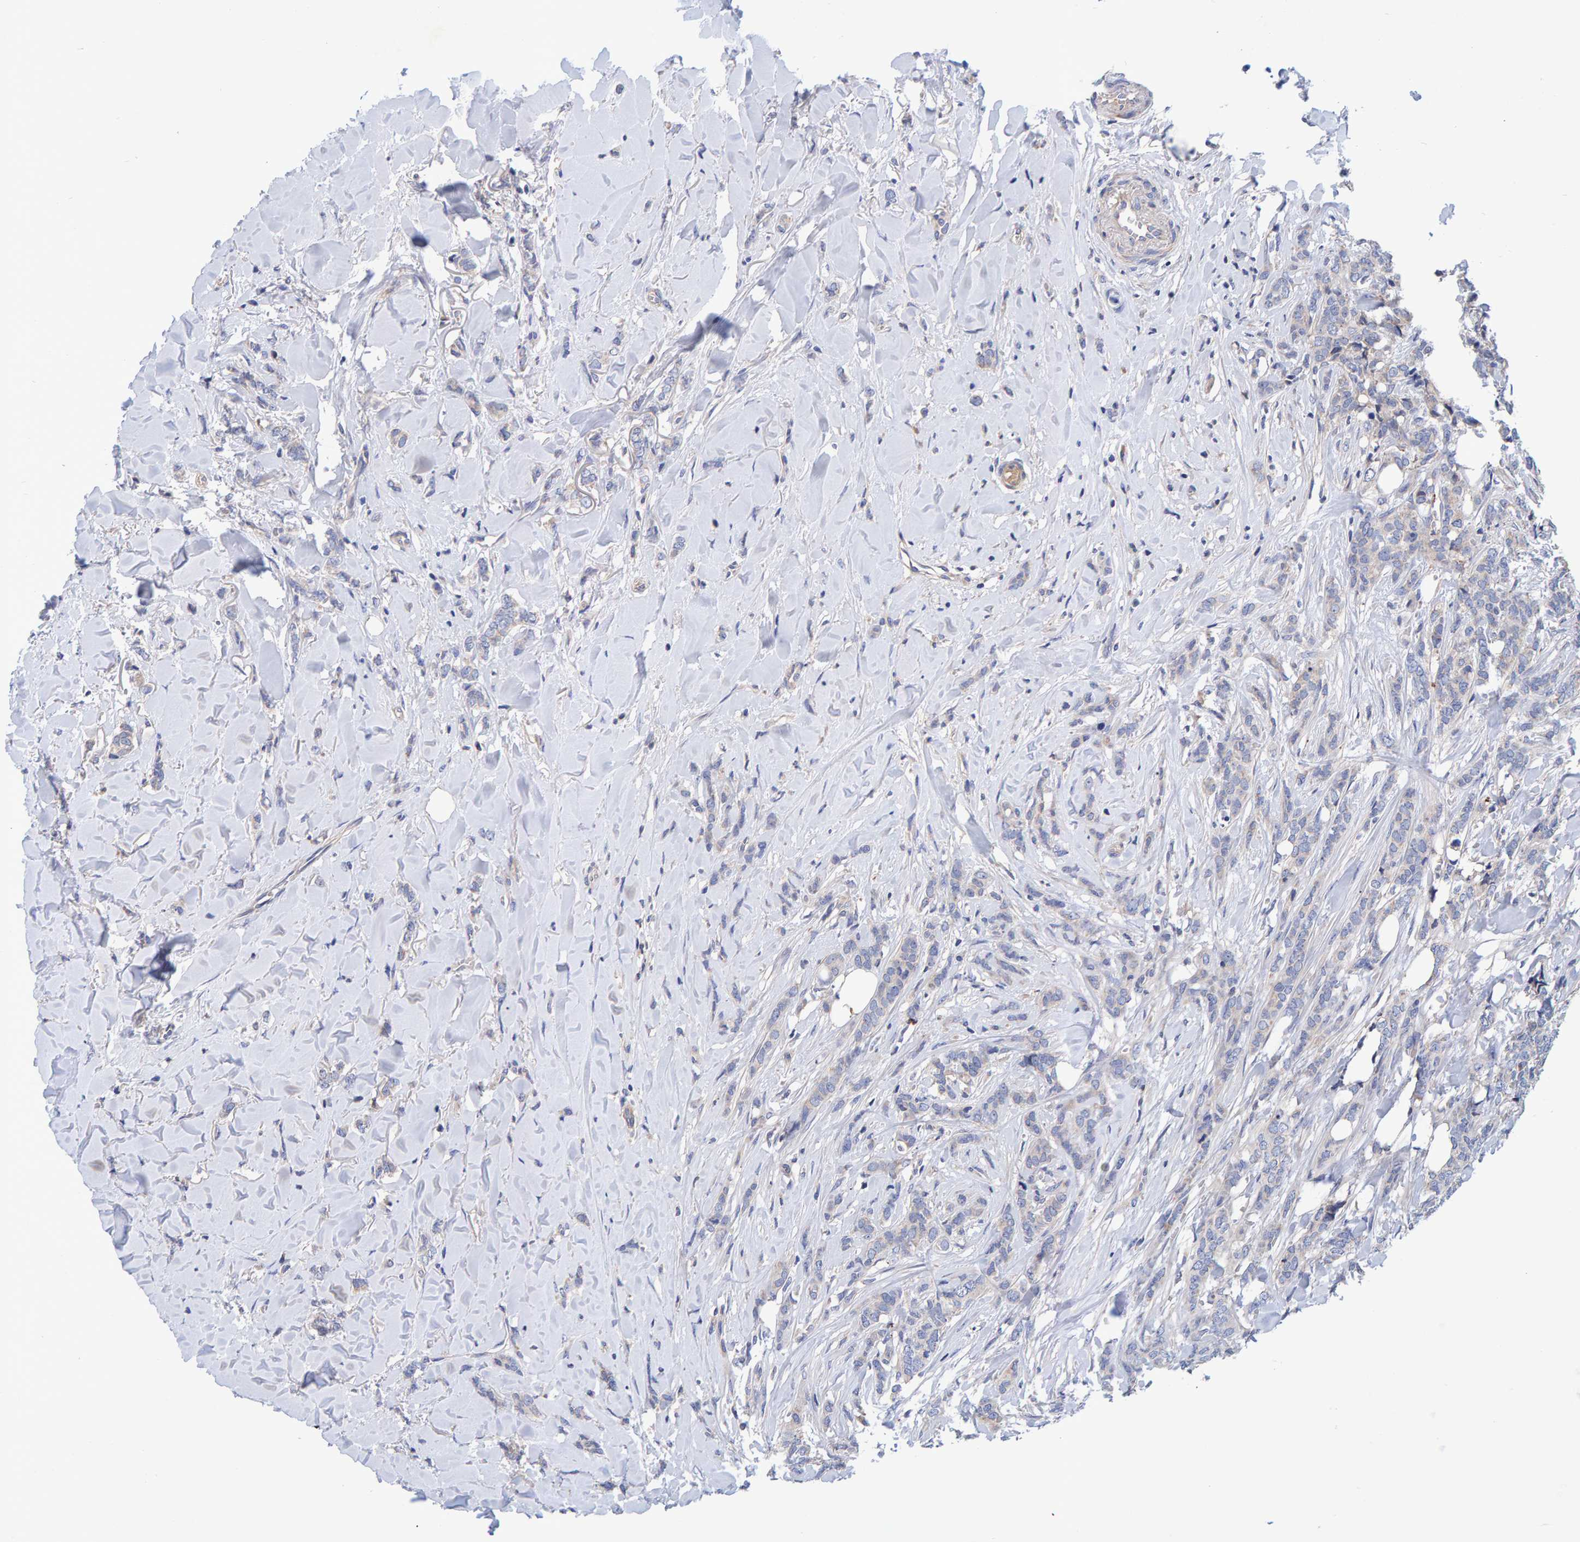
{"staining": {"intensity": "negative", "quantity": "none", "location": "none"}, "tissue": "breast cancer", "cell_type": "Tumor cells", "image_type": "cancer", "snomed": [{"axis": "morphology", "description": "Lobular carcinoma"}, {"axis": "topography", "description": "Skin"}, {"axis": "topography", "description": "Breast"}], "caption": "Breast cancer (lobular carcinoma) stained for a protein using IHC exhibits no expression tumor cells.", "gene": "EFR3A", "patient": {"sex": "female", "age": 46}}